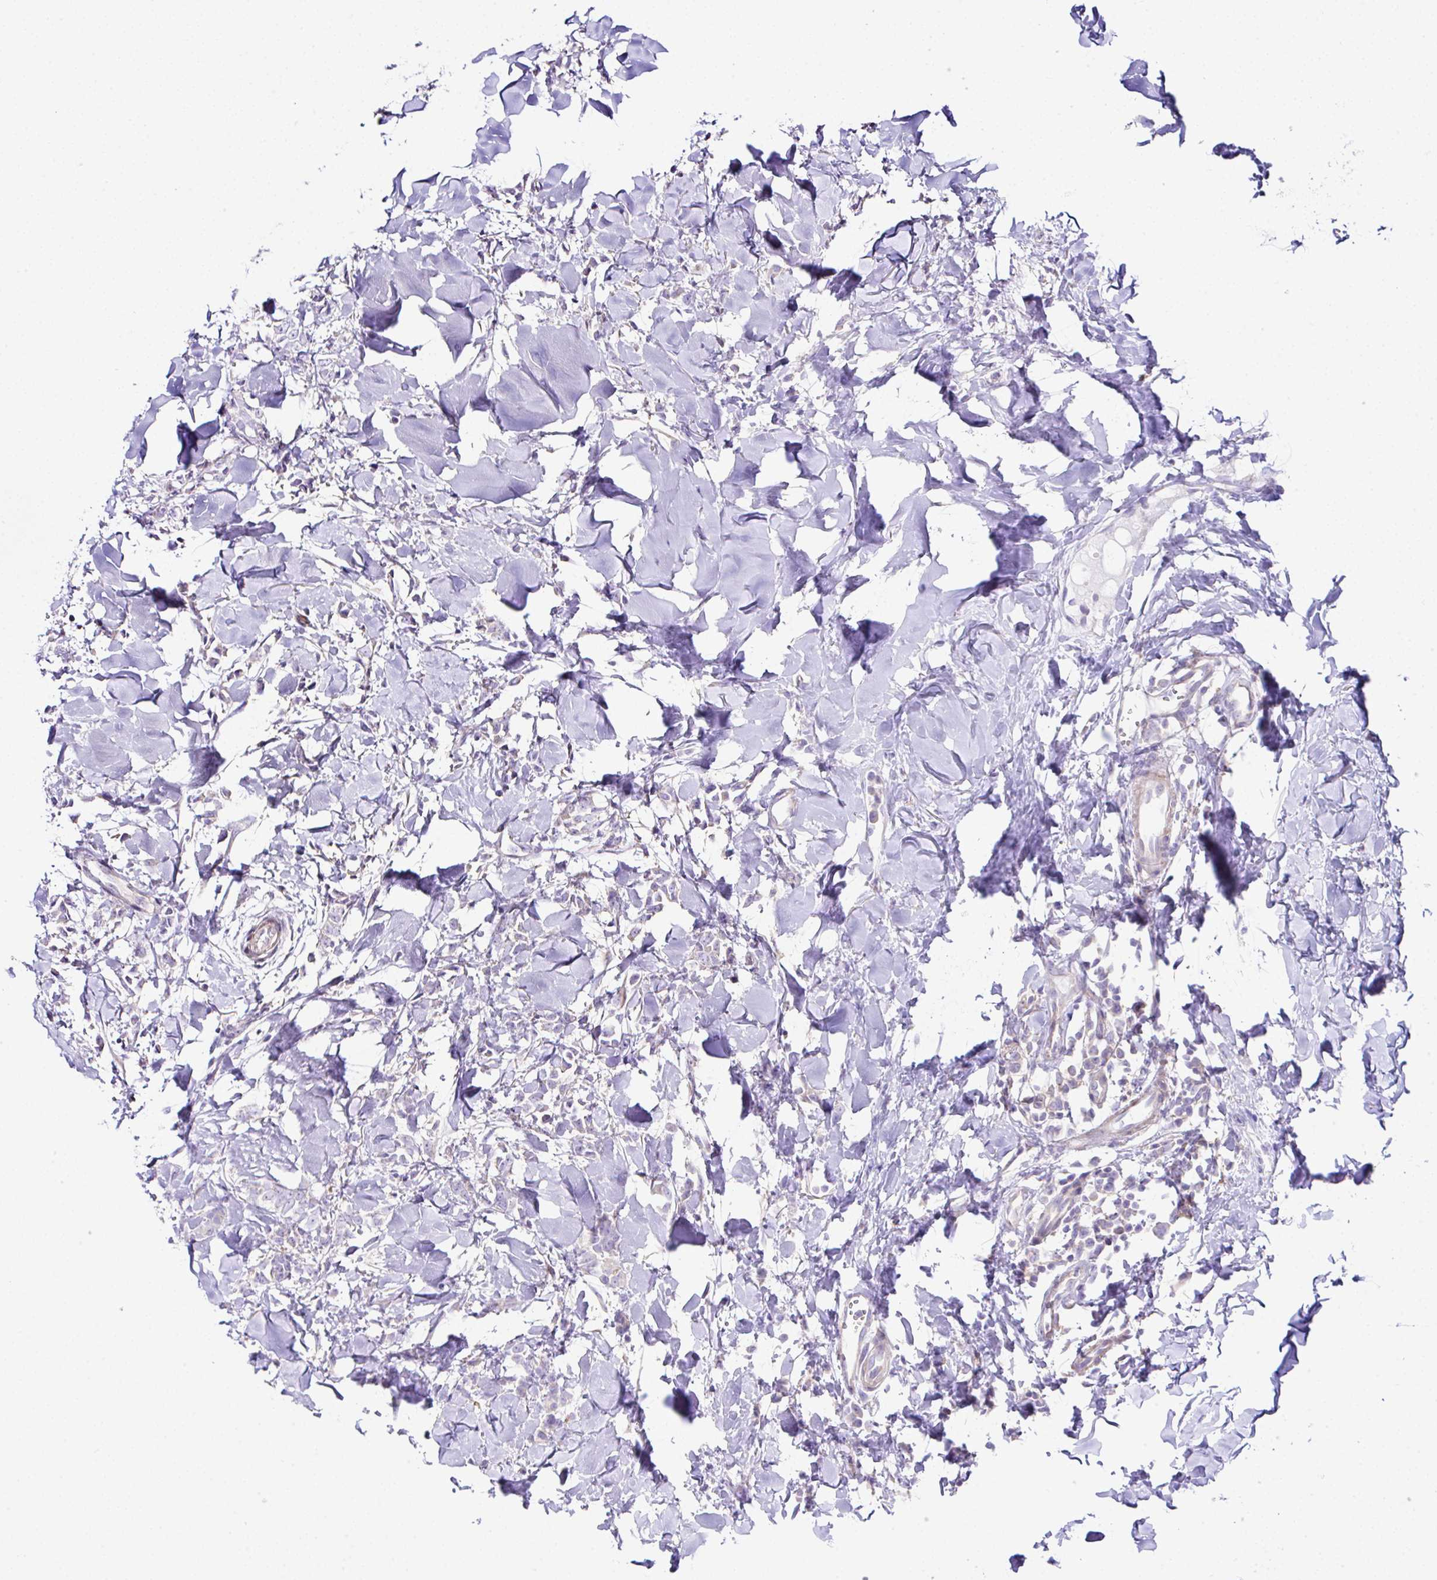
{"staining": {"intensity": "negative", "quantity": "none", "location": "none"}, "tissue": "breast cancer", "cell_type": "Tumor cells", "image_type": "cancer", "snomed": [{"axis": "morphology", "description": "Lobular carcinoma"}, {"axis": "topography", "description": "Breast"}], "caption": "Immunohistochemistry (IHC) image of neoplastic tissue: breast cancer (lobular carcinoma) stained with DAB (3,3'-diaminobenzidine) reveals no significant protein staining in tumor cells. (Stains: DAB immunohistochemistry (IHC) with hematoxylin counter stain, Microscopy: brightfield microscopy at high magnification).", "gene": "OR4P4", "patient": {"sex": "female", "age": 91}}